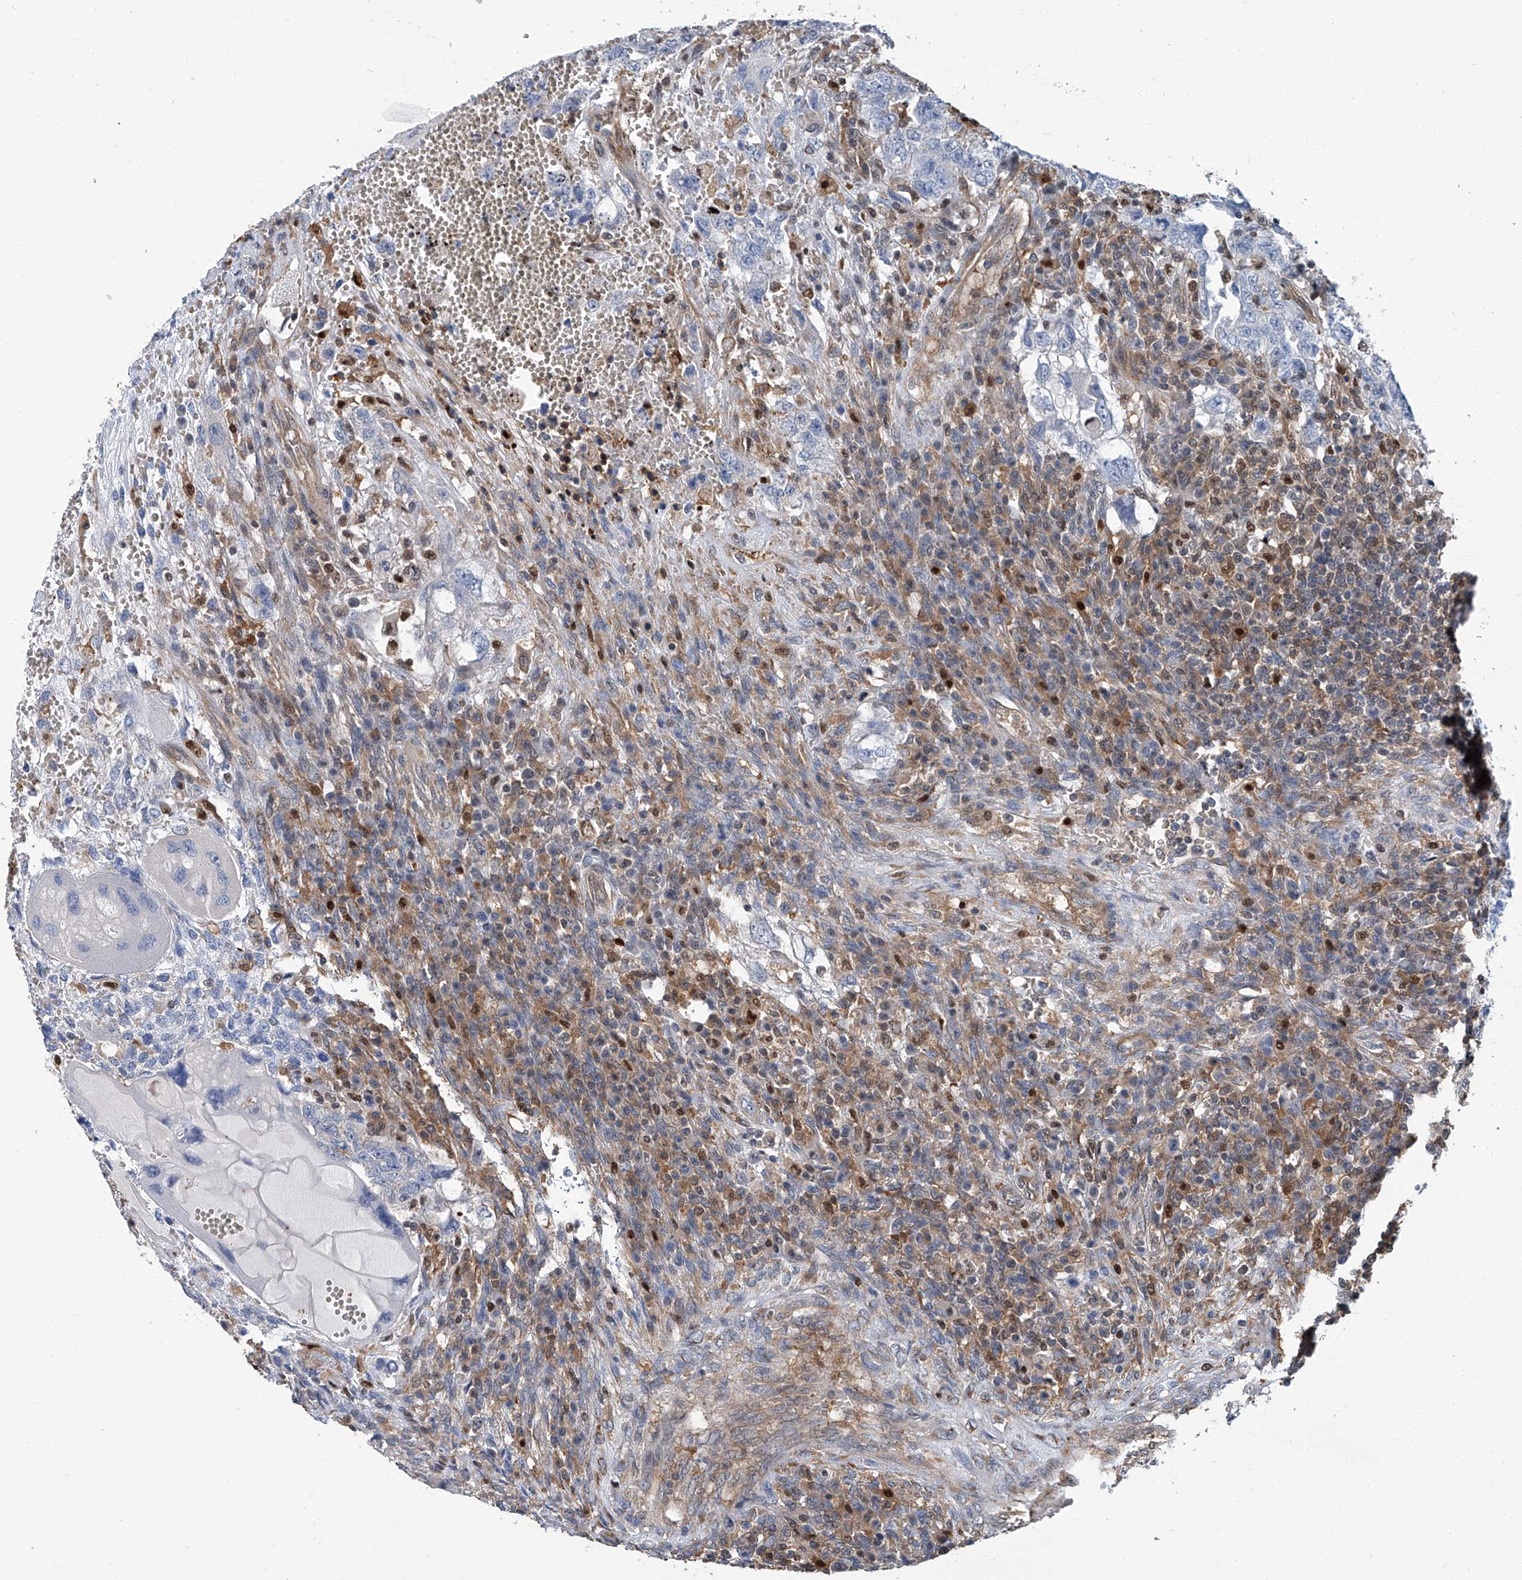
{"staining": {"intensity": "negative", "quantity": "none", "location": "none"}, "tissue": "testis cancer", "cell_type": "Tumor cells", "image_type": "cancer", "snomed": [{"axis": "morphology", "description": "Carcinoma, Embryonal, NOS"}, {"axis": "topography", "description": "Testis"}], "caption": "This histopathology image is of testis embryonal carcinoma stained with IHC to label a protein in brown with the nuclei are counter-stained blue. There is no expression in tumor cells.", "gene": "PSMB10", "patient": {"sex": "male", "age": 26}}